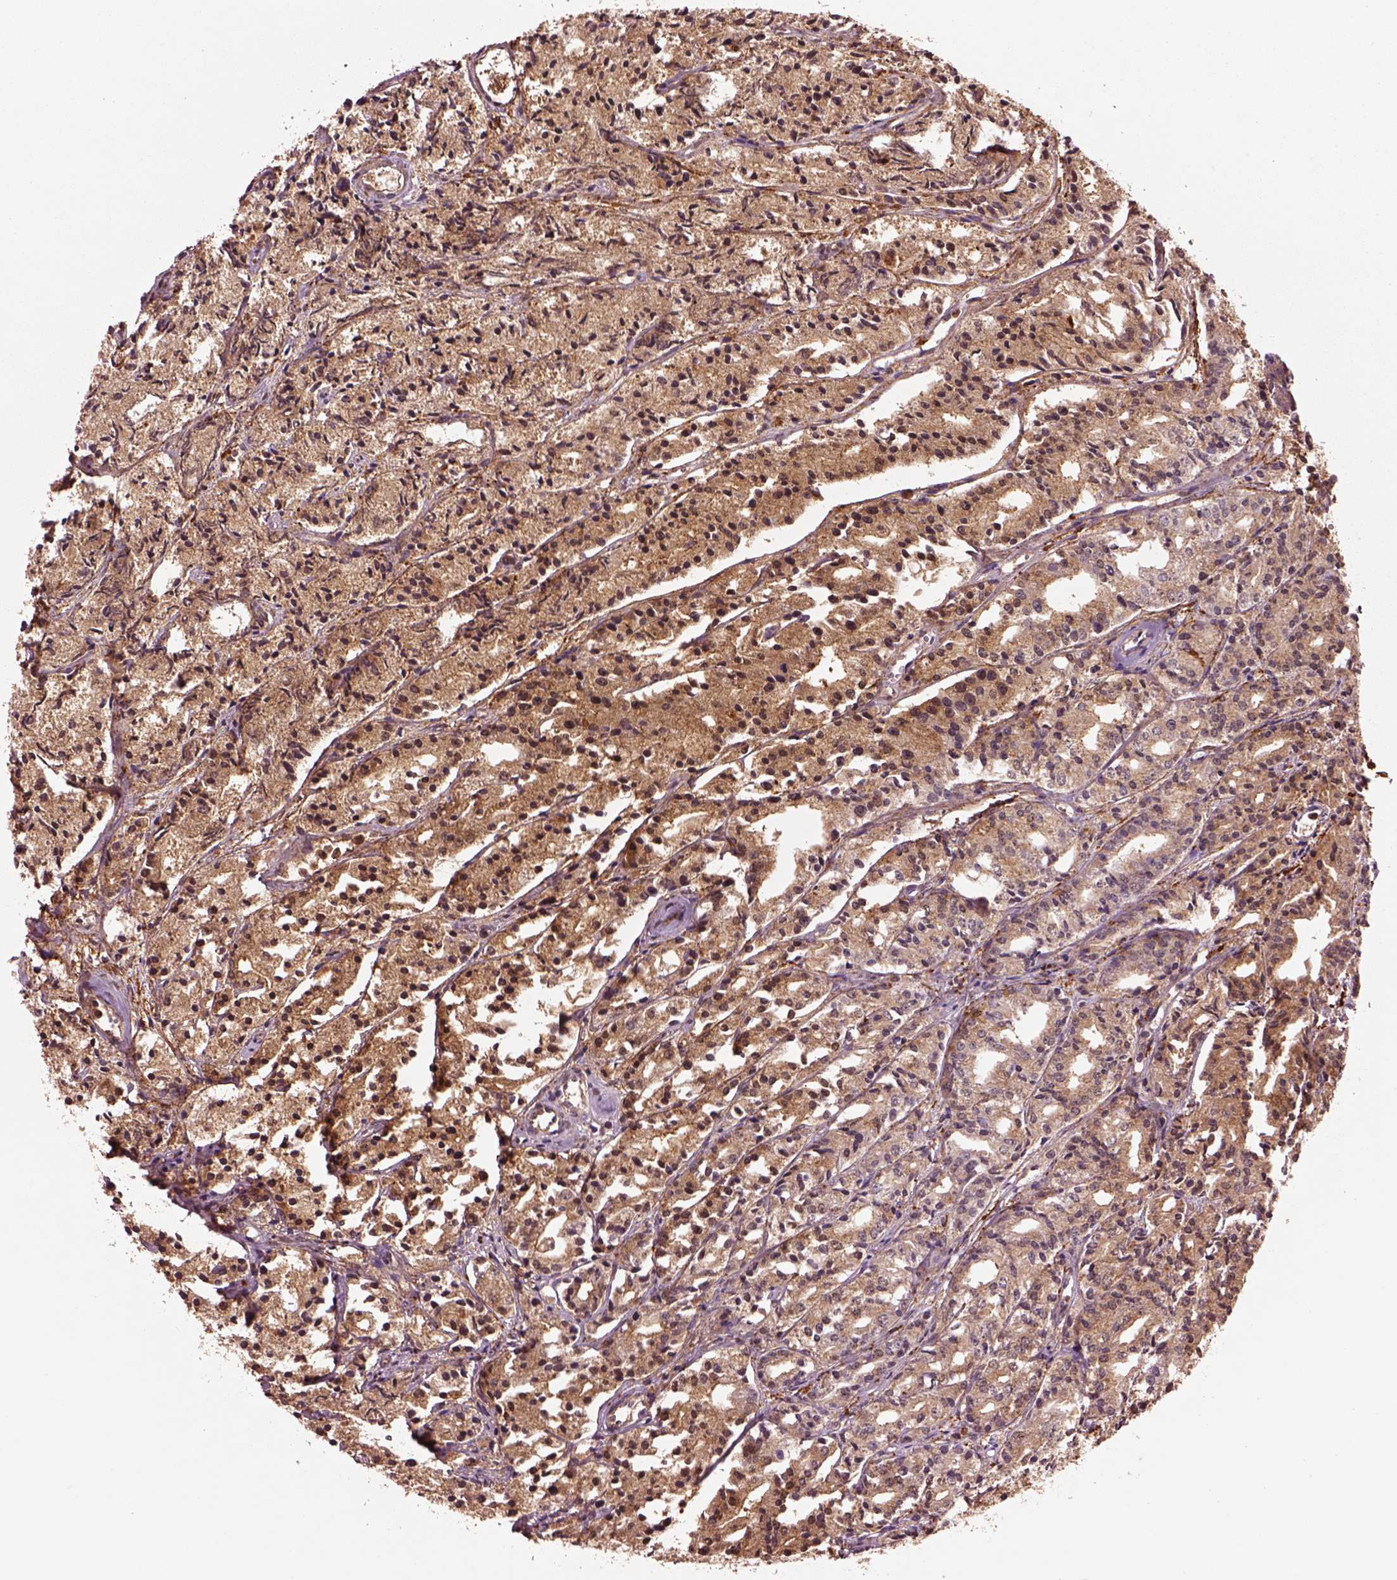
{"staining": {"intensity": "moderate", "quantity": ">75%", "location": "cytoplasmic/membranous"}, "tissue": "prostate cancer", "cell_type": "Tumor cells", "image_type": "cancer", "snomed": [{"axis": "morphology", "description": "Adenocarcinoma, Medium grade"}, {"axis": "topography", "description": "Prostate"}], "caption": "Protein expression analysis of human prostate cancer reveals moderate cytoplasmic/membranous positivity in approximately >75% of tumor cells.", "gene": "MDP1", "patient": {"sex": "male", "age": 74}}